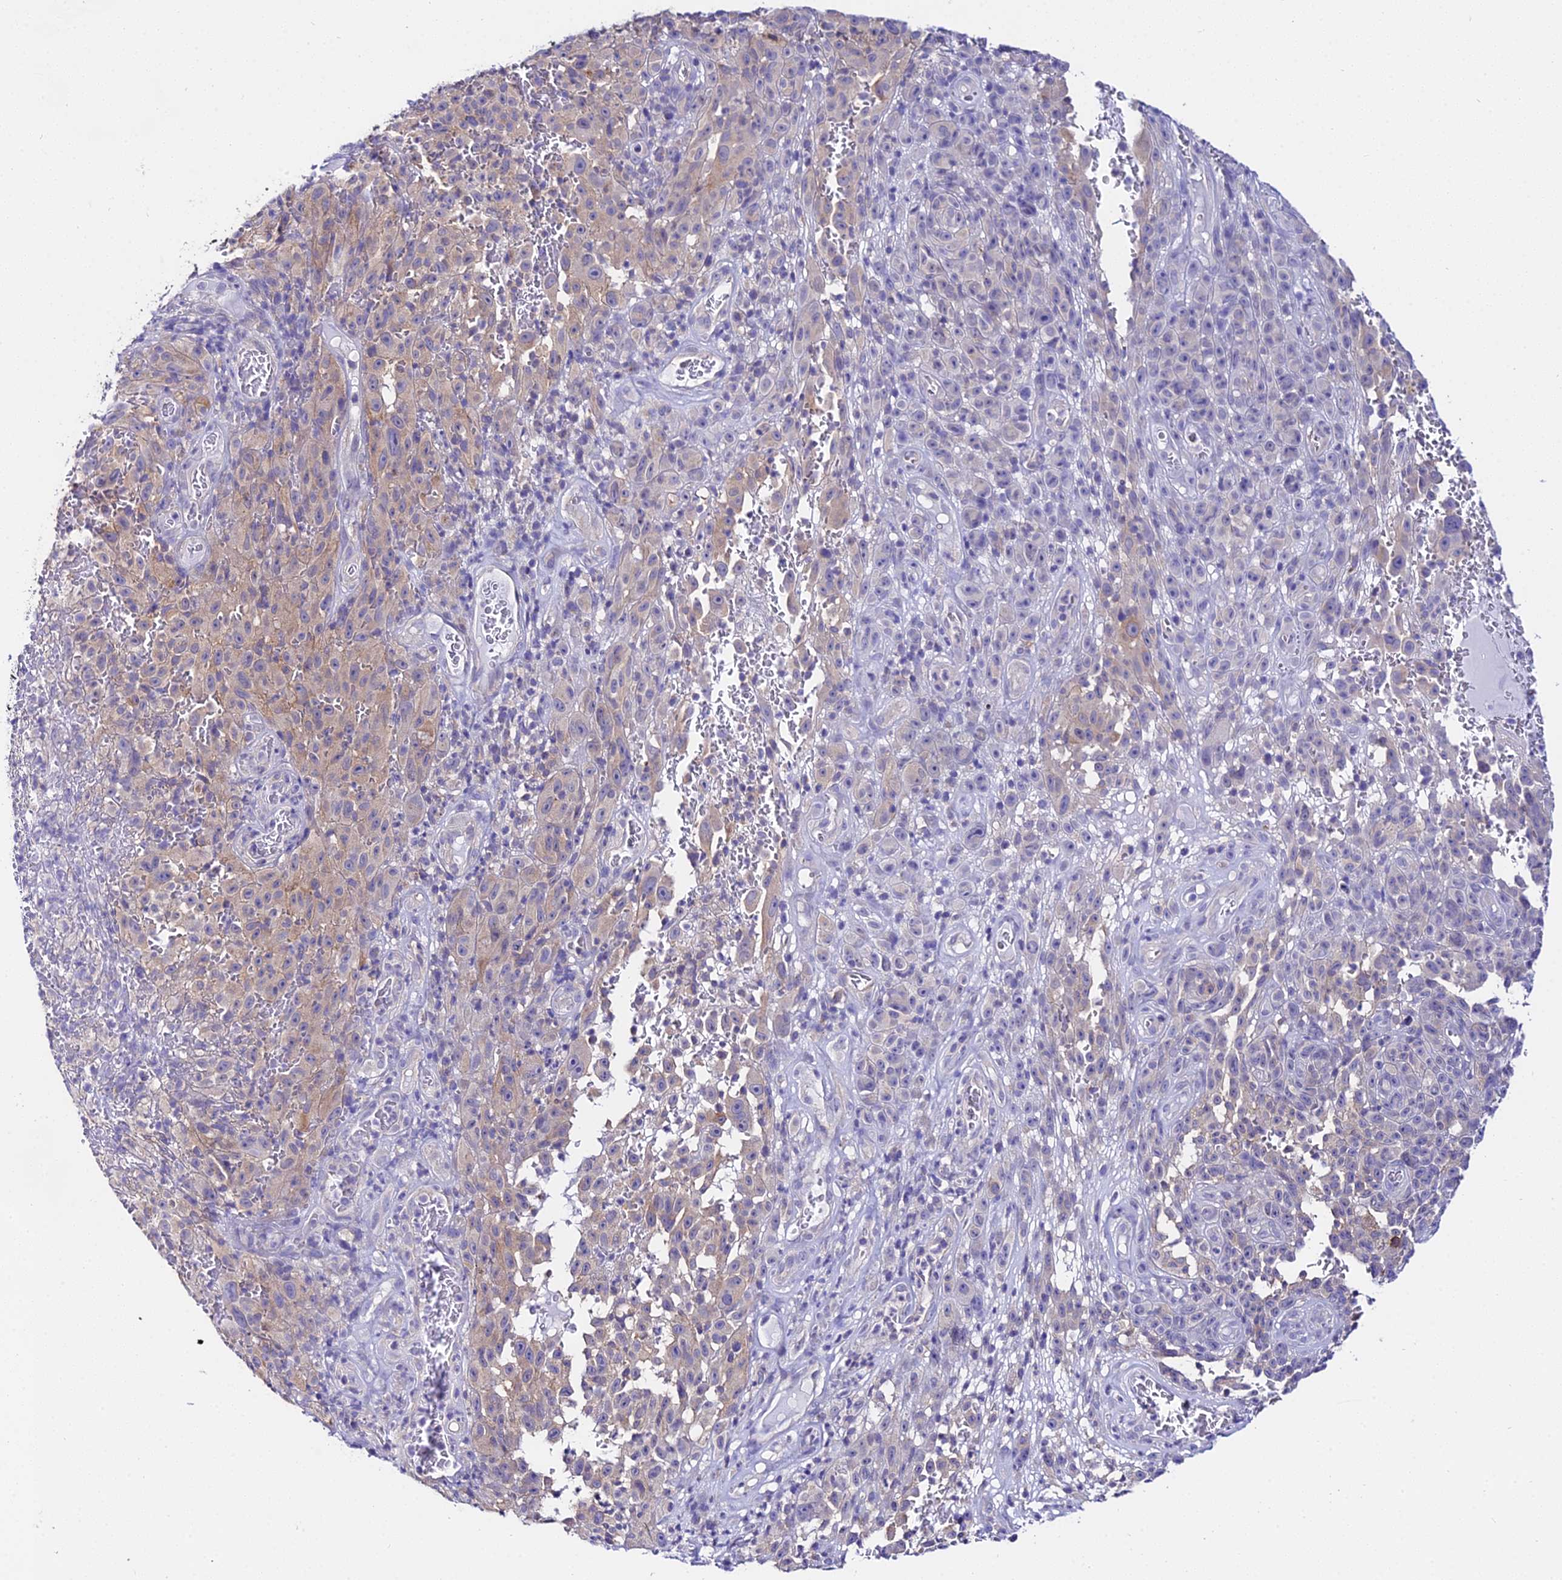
{"staining": {"intensity": "weak", "quantity": "<25%", "location": "cytoplasmic/membranous"}, "tissue": "melanoma", "cell_type": "Tumor cells", "image_type": "cancer", "snomed": [{"axis": "morphology", "description": "Malignant melanoma, NOS"}, {"axis": "topography", "description": "Skin"}], "caption": "Immunohistochemical staining of human melanoma shows no significant positivity in tumor cells.", "gene": "ATG16L2", "patient": {"sex": "female", "age": 82}}